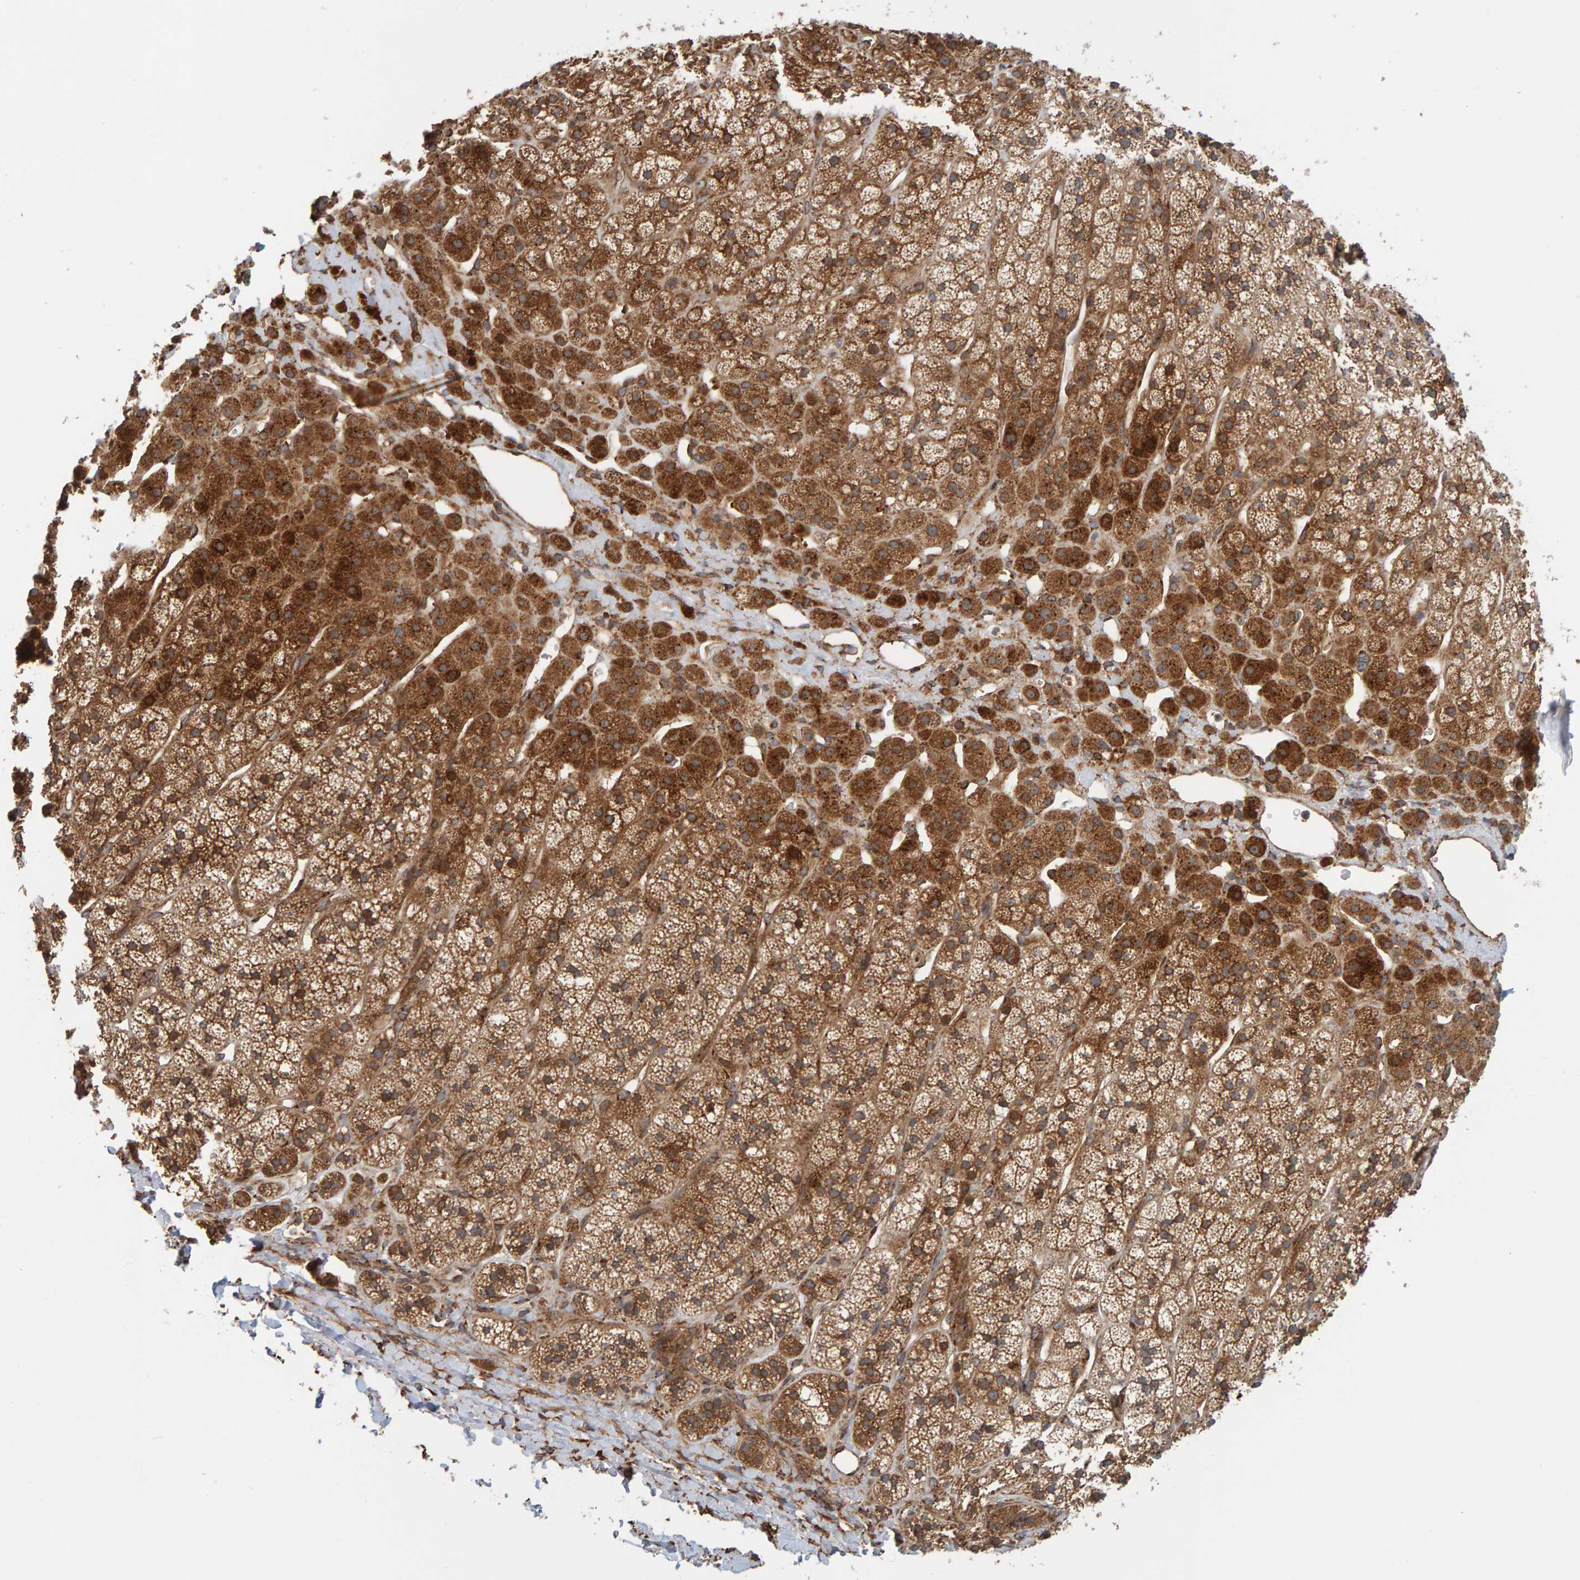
{"staining": {"intensity": "moderate", "quantity": ">75%", "location": "cytoplasmic/membranous"}, "tissue": "adrenal gland", "cell_type": "Glandular cells", "image_type": "normal", "snomed": [{"axis": "morphology", "description": "Normal tissue, NOS"}, {"axis": "topography", "description": "Adrenal gland"}], "caption": "Protein staining shows moderate cytoplasmic/membranous positivity in approximately >75% of glandular cells in benign adrenal gland.", "gene": "BAIAP2", "patient": {"sex": "male", "age": 56}}